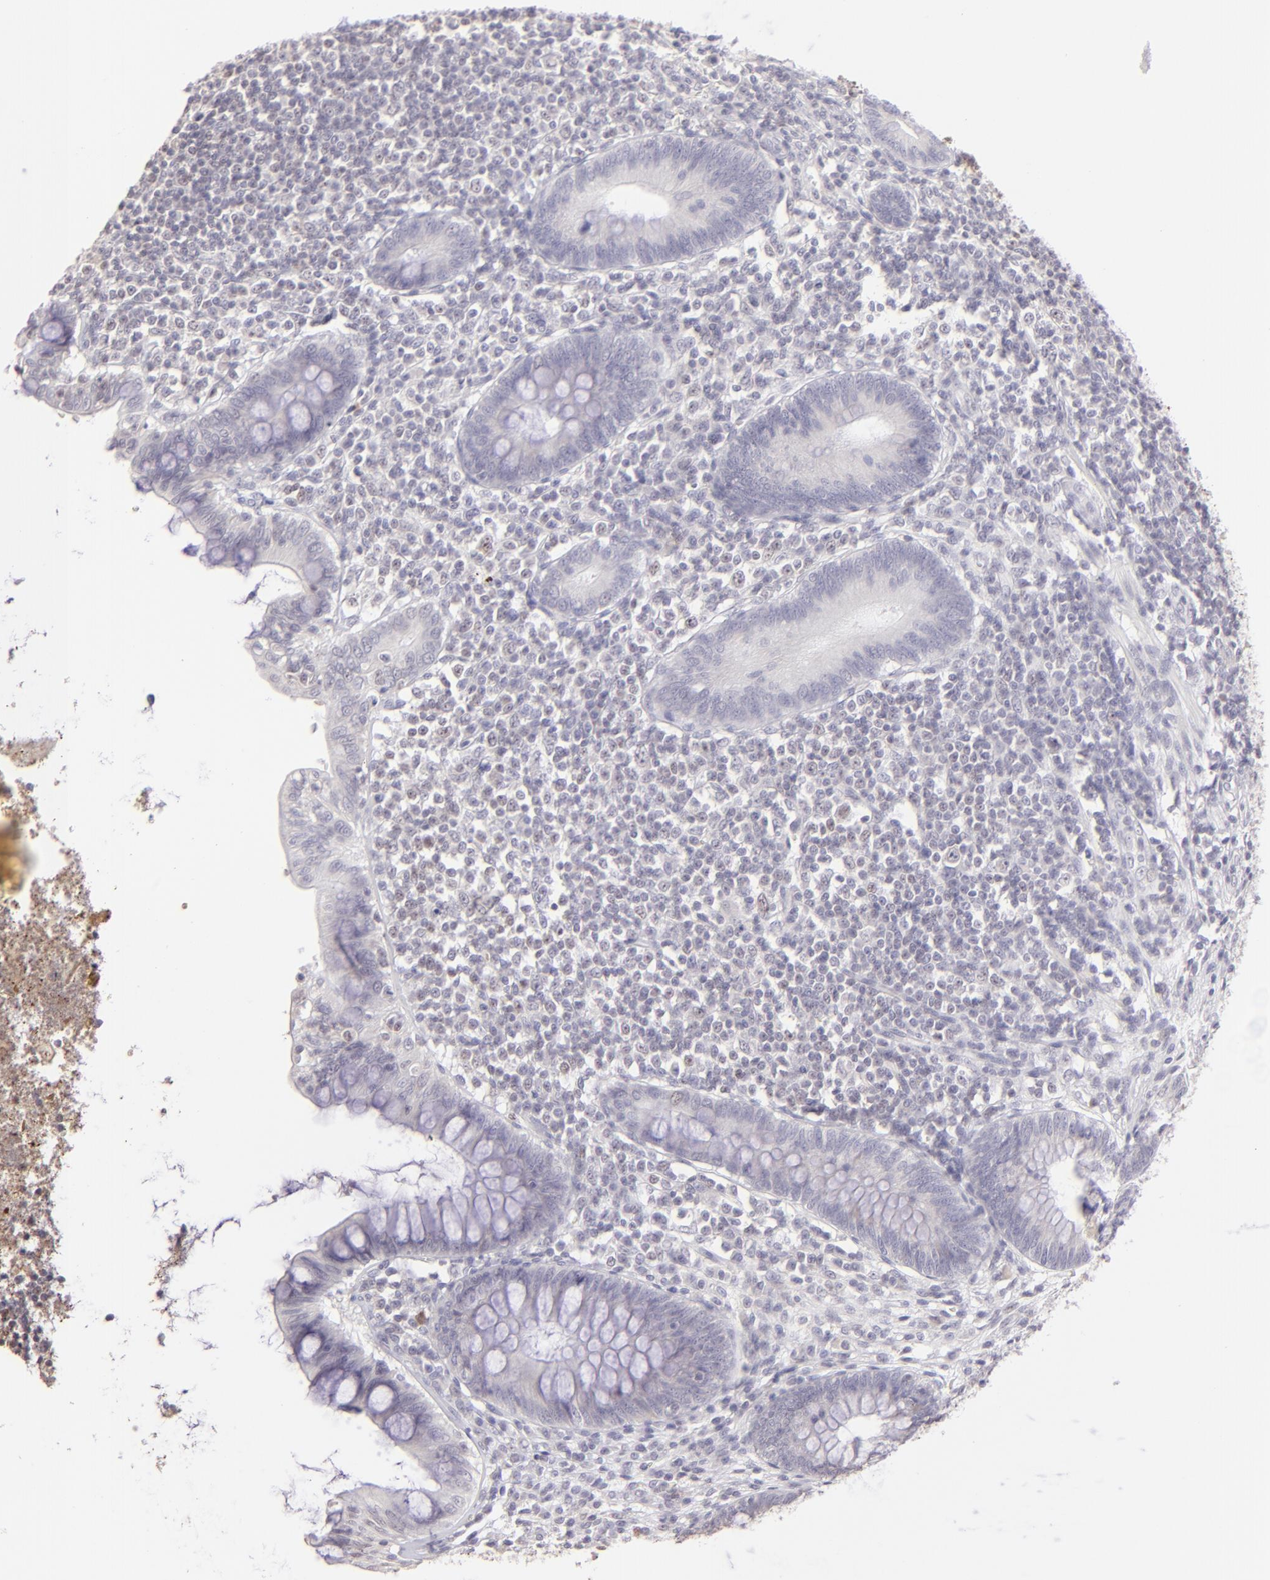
{"staining": {"intensity": "negative", "quantity": "none", "location": "none"}, "tissue": "appendix", "cell_type": "Glandular cells", "image_type": "normal", "snomed": [{"axis": "morphology", "description": "Normal tissue, NOS"}, {"axis": "topography", "description": "Appendix"}], "caption": "An immunohistochemistry image of benign appendix is shown. There is no staining in glandular cells of appendix. The staining was performed using DAB (3,3'-diaminobenzidine) to visualize the protein expression in brown, while the nuclei were stained in blue with hematoxylin (Magnification: 20x).", "gene": "MAGEA1", "patient": {"sex": "female", "age": 66}}